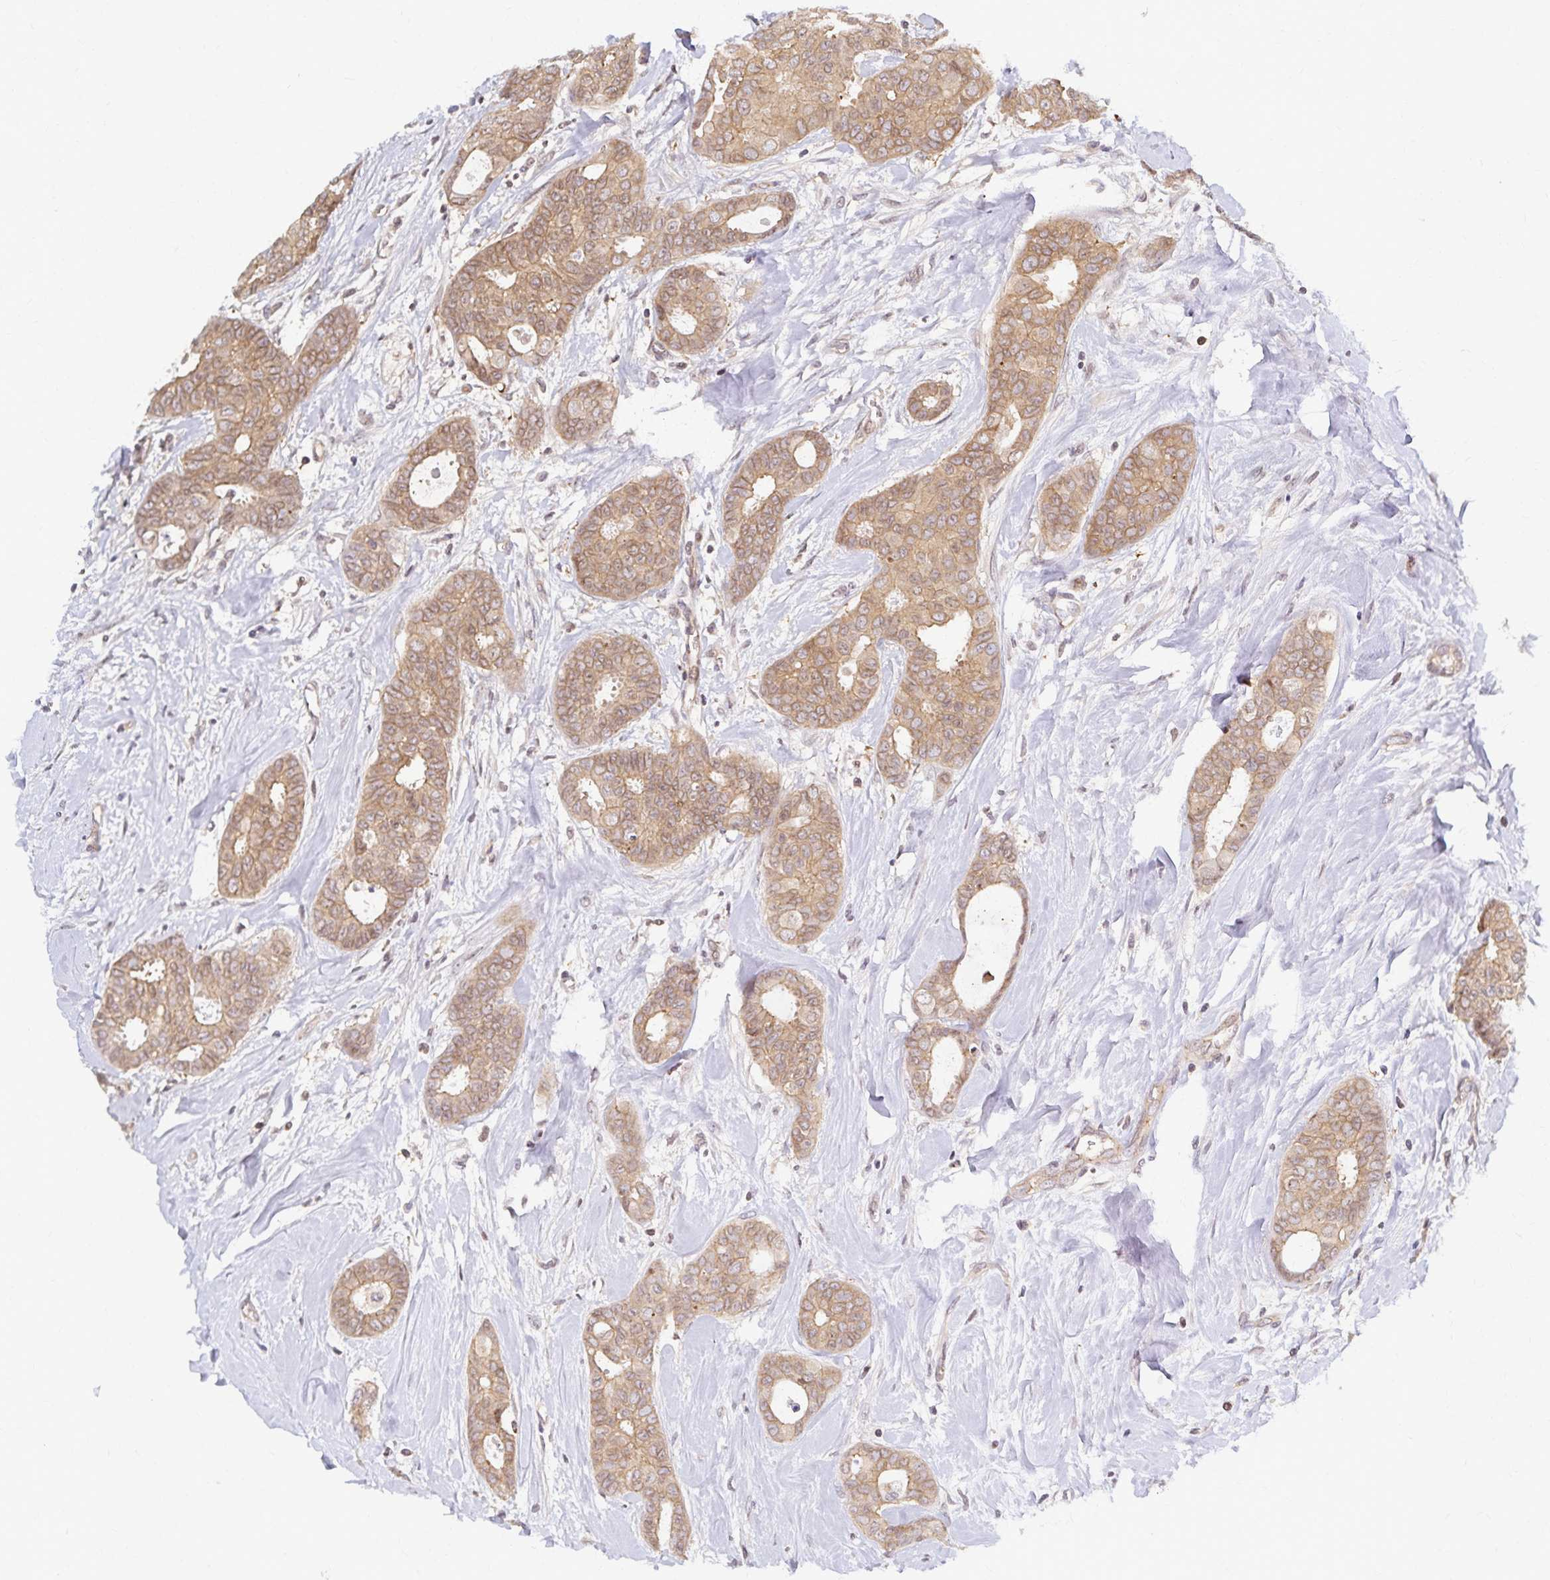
{"staining": {"intensity": "moderate", "quantity": ">75%", "location": "cytoplasmic/membranous"}, "tissue": "breast cancer", "cell_type": "Tumor cells", "image_type": "cancer", "snomed": [{"axis": "morphology", "description": "Duct carcinoma"}, {"axis": "topography", "description": "Breast"}], "caption": "This photomicrograph shows breast cancer (invasive ductal carcinoma) stained with immunohistochemistry to label a protein in brown. The cytoplasmic/membranous of tumor cells show moderate positivity for the protein. Nuclei are counter-stained blue.", "gene": "RAB9B", "patient": {"sex": "female", "age": 45}}